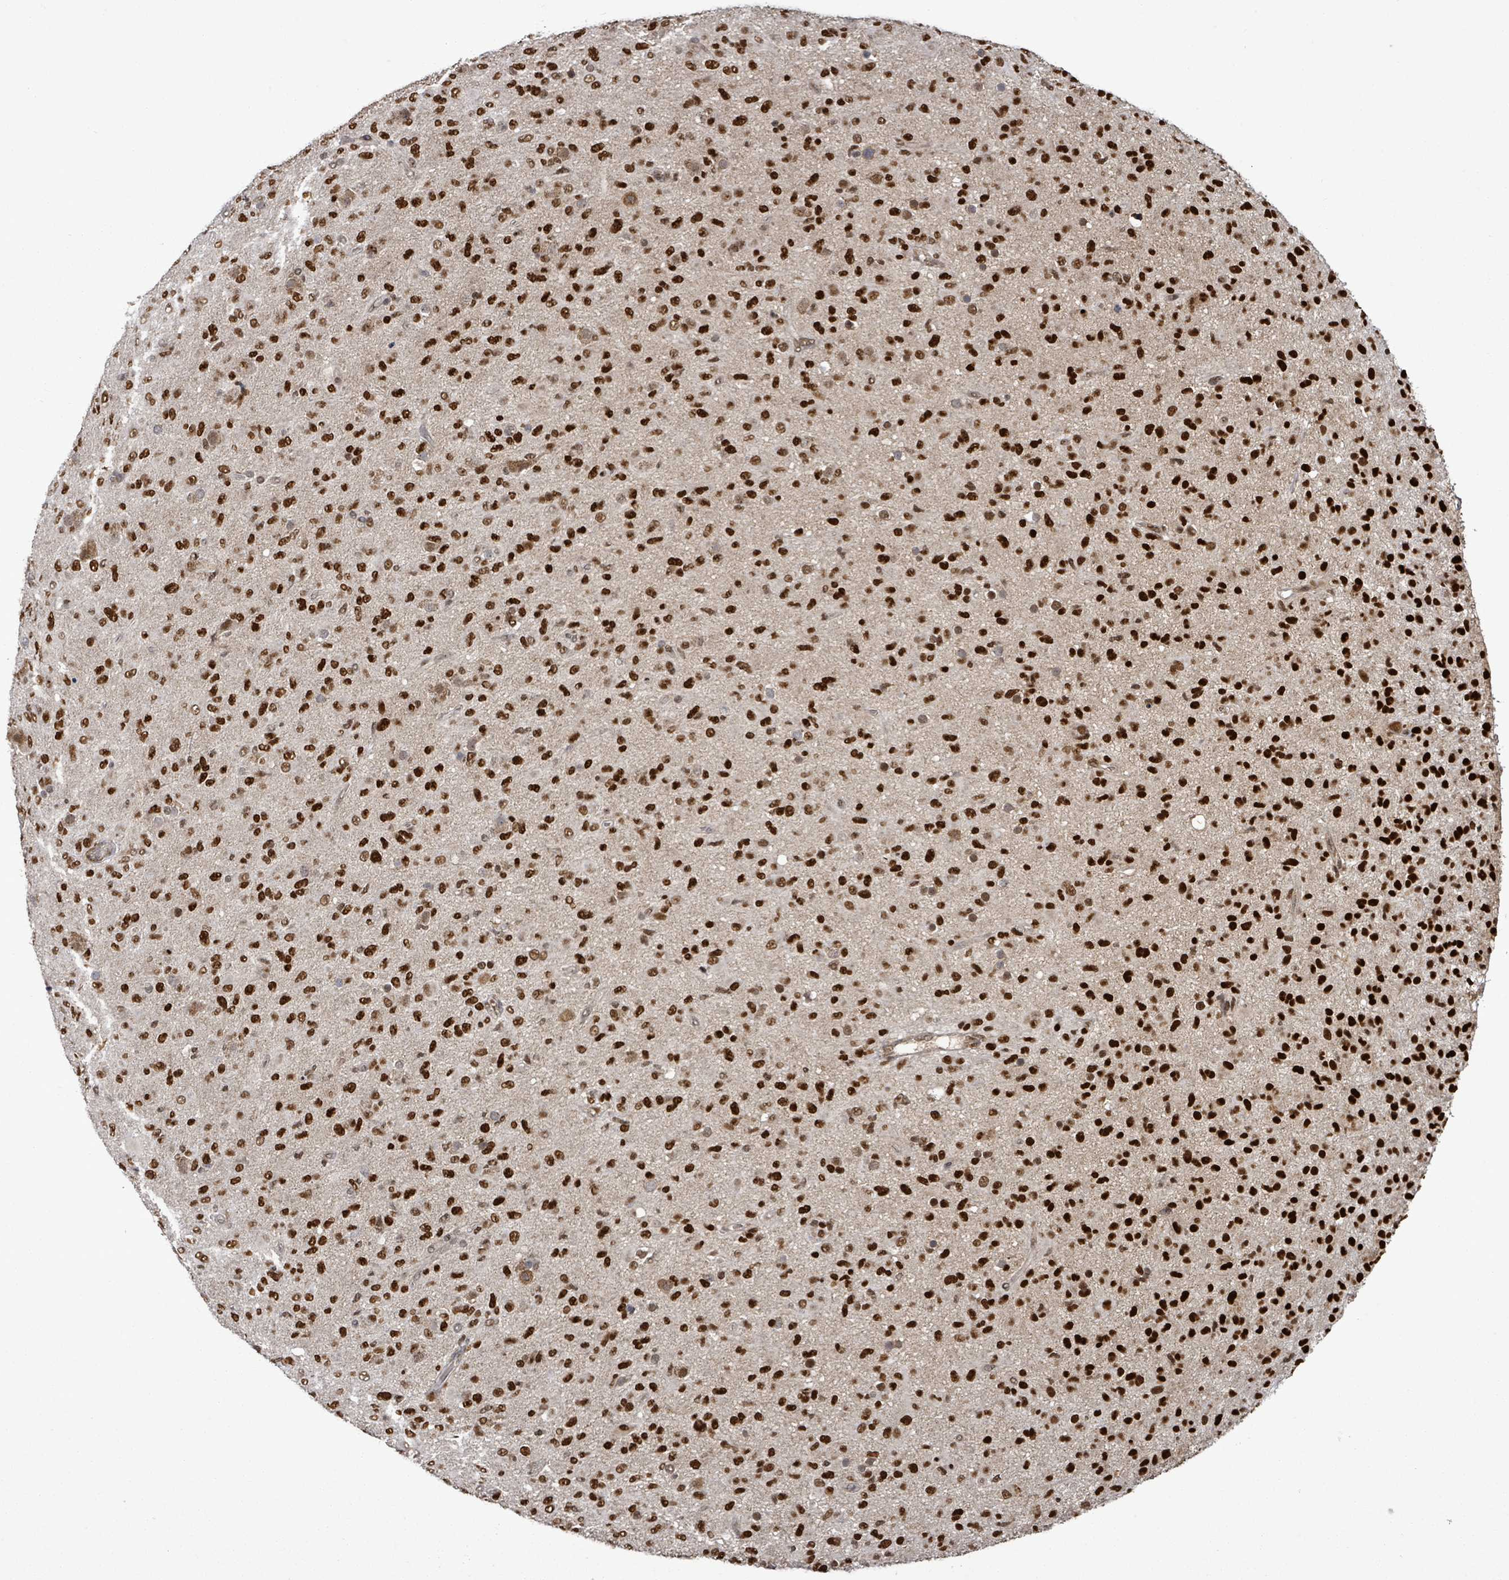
{"staining": {"intensity": "strong", "quantity": ">75%", "location": "nuclear"}, "tissue": "glioma", "cell_type": "Tumor cells", "image_type": "cancer", "snomed": [{"axis": "morphology", "description": "Glioma, malignant, Low grade"}, {"axis": "topography", "description": "Brain"}], "caption": "Immunohistochemistry photomicrograph of glioma stained for a protein (brown), which demonstrates high levels of strong nuclear staining in approximately >75% of tumor cells.", "gene": "PATZ1", "patient": {"sex": "male", "age": 65}}